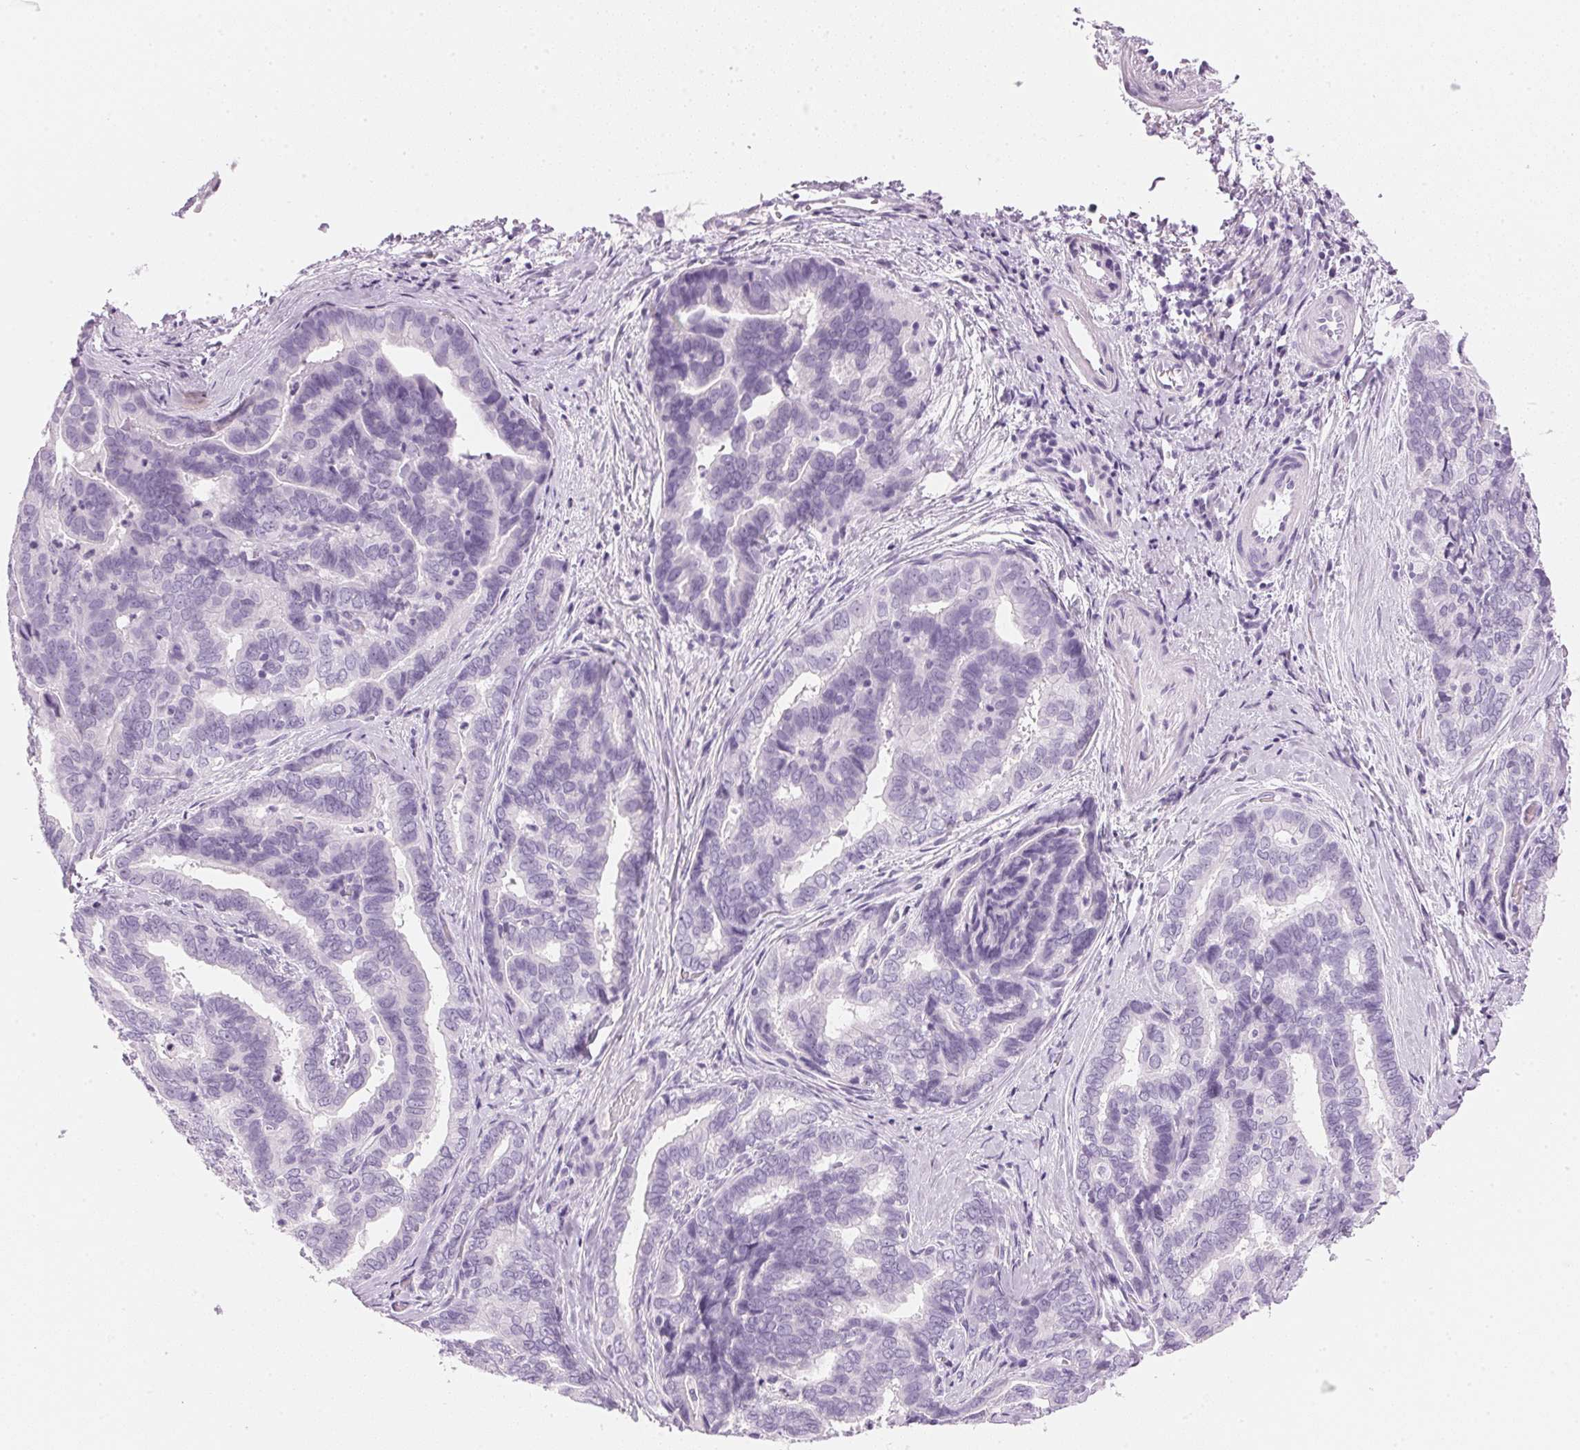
{"staining": {"intensity": "negative", "quantity": "none", "location": "none"}, "tissue": "liver cancer", "cell_type": "Tumor cells", "image_type": "cancer", "snomed": [{"axis": "morphology", "description": "Cholangiocarcinoma"}, {"axis": "topography", "description": "Liver"}], "caption": "Liver cancer (cholangiocarcinoma) was stained to show a protein in brown. There is no significant positivity in tumor cells.", "gene": "IGFBP1", "patient": {"sex": "female", "age": 64}}